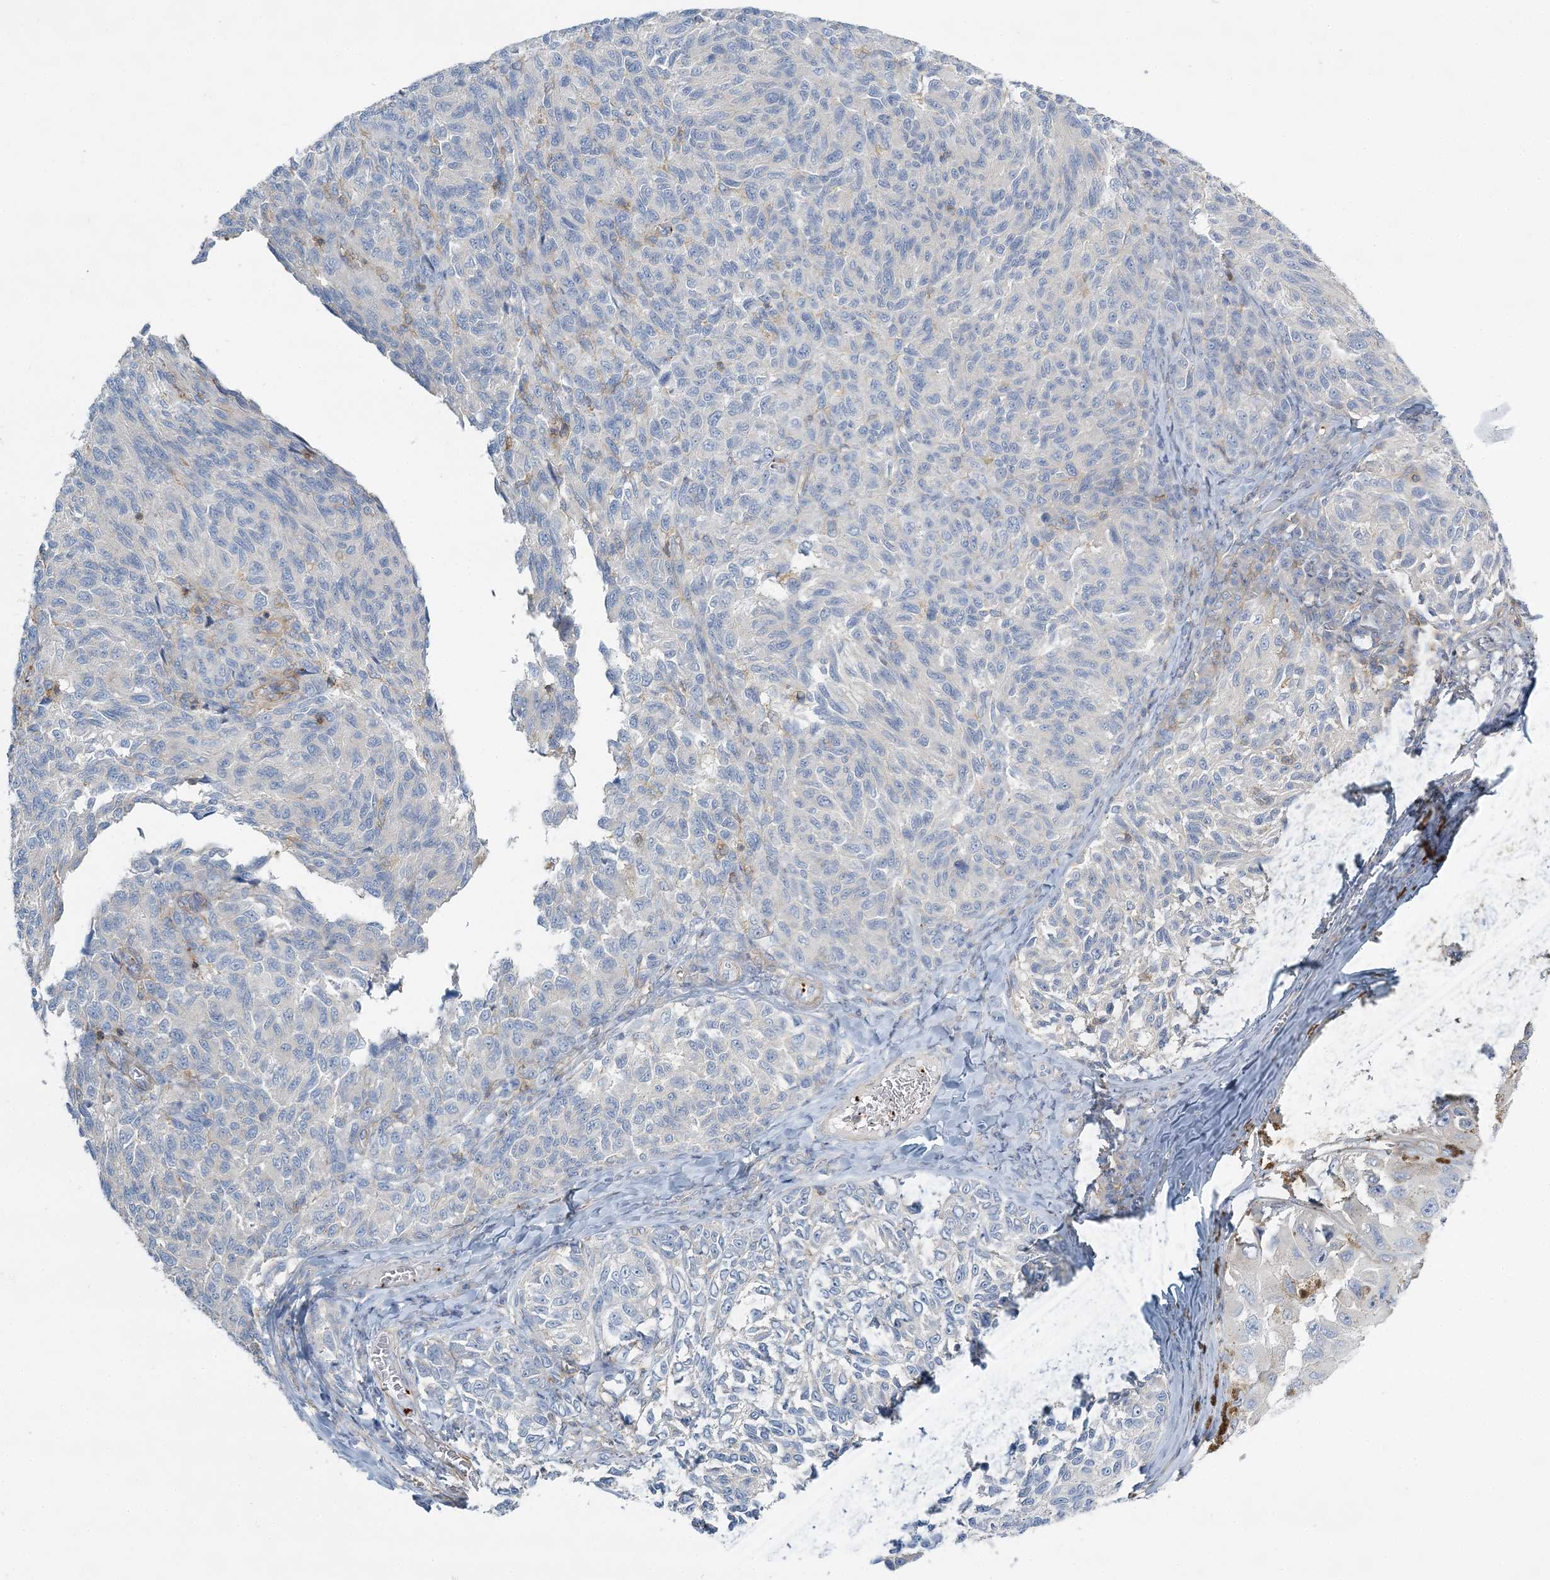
{"staining": {"intensity": "negative", "quantity": "none", "location": "none"}, "tissue": "melanoma", "cell_type": "Tumor cells", "image_type": "cancer", "snomed": [{"axis": "morphology", "description": "Malignant melanoma, NOS"}, {"axis": "topography", "description": "Skin"}], "caption": "Malignant melanoma was stained to show a protein in brown. There is no significant expression in tumor cells. The staining is performed using DAB (3,3'-diaminobenzidine) brown chromogen with nuclei counter-stained in using hematoxylin.", "gene": "CUEDC2", "patient": {"sex": "female", "age": 73}}